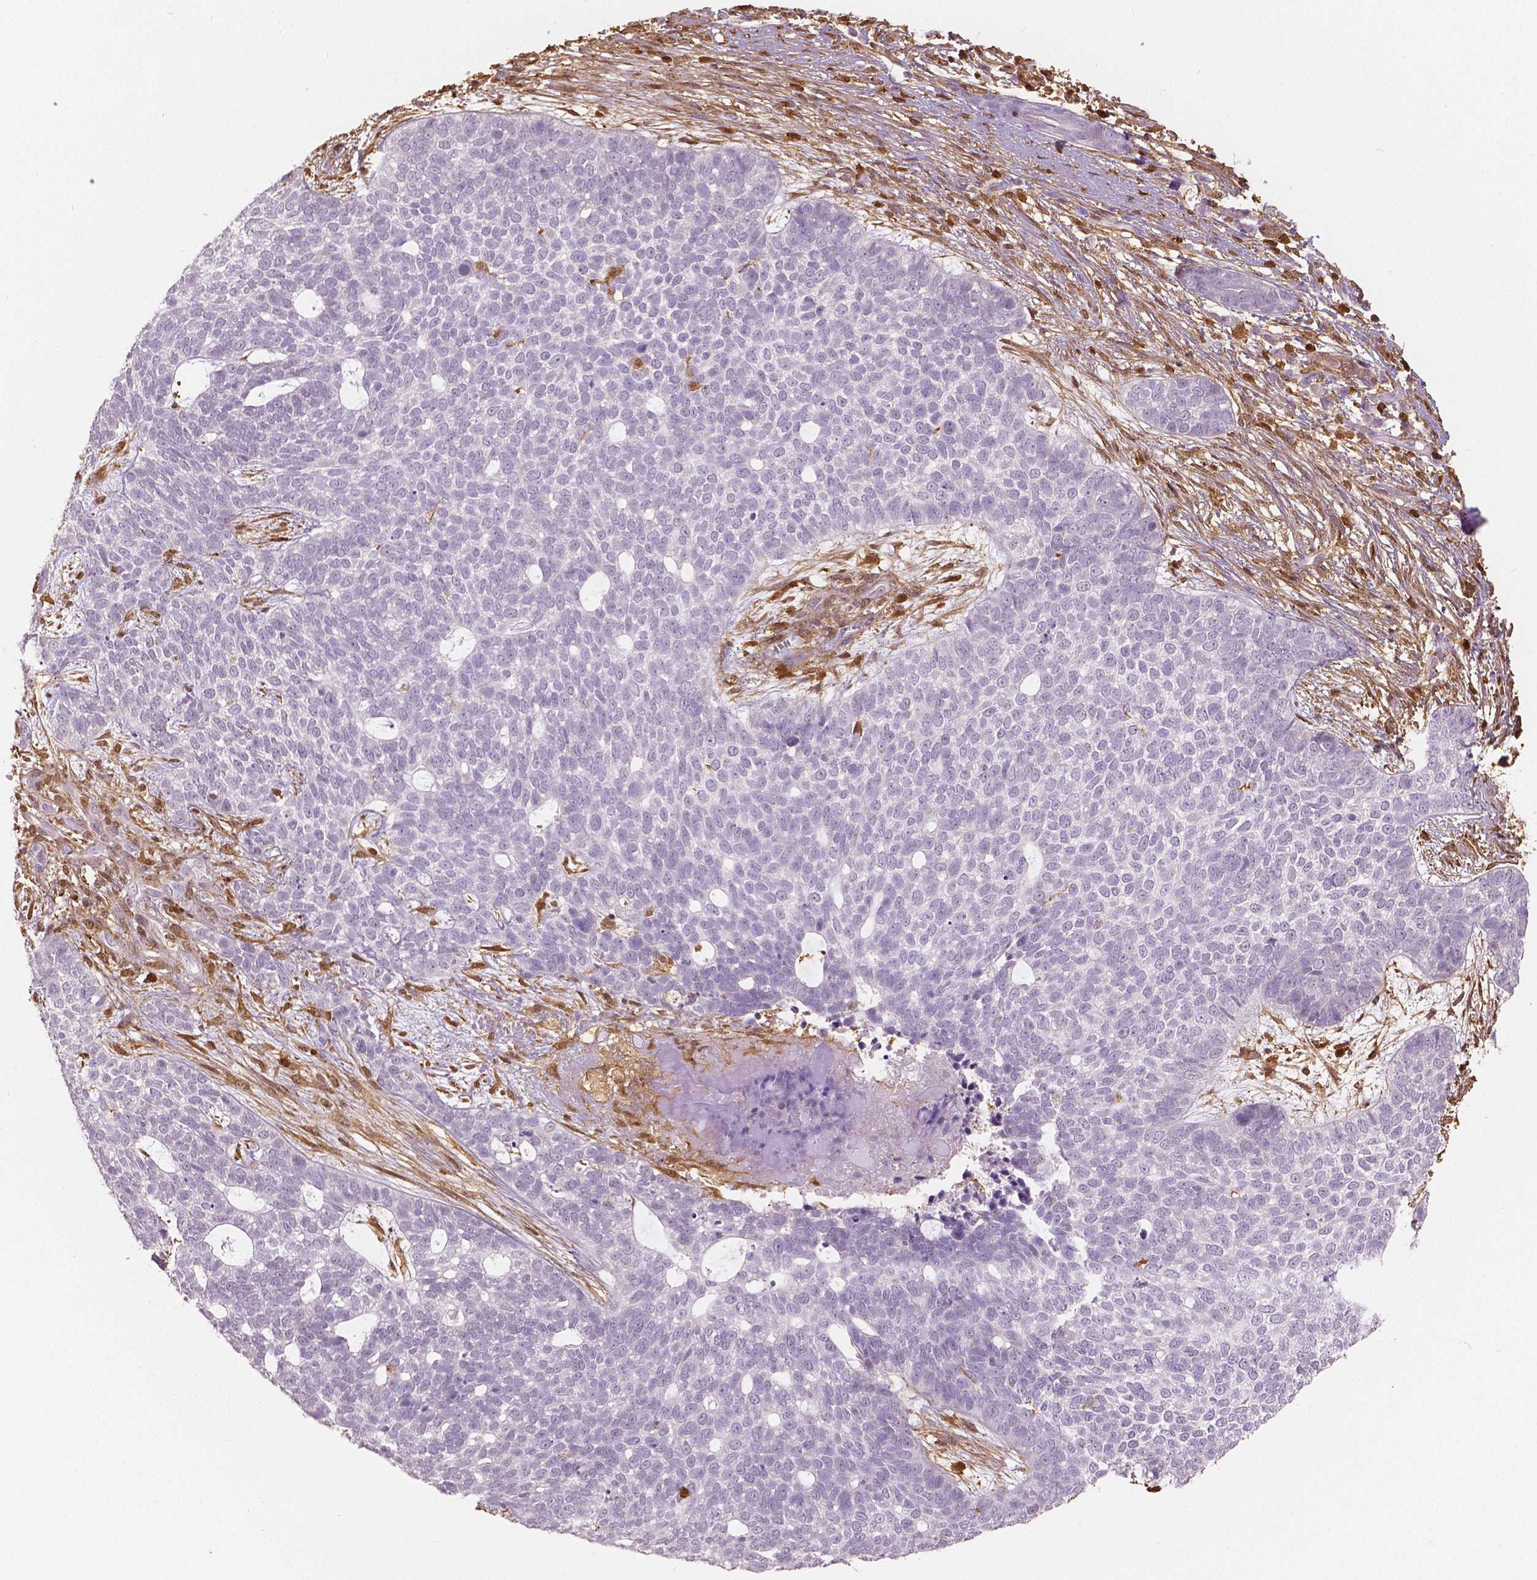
{"staining": {"intensity": "negative", "quantity": "none", "location": "none"}, "tissue": "skin cancer", "cell_type": "Tumor cells", "image_type": "cancer", "snomed": [{"axis": "morphology", "description": "Basal cell carcinoma"}, {"axis": "topography", "description": "Skin"}], "caption": "Immunohistochemistry (IHC) image of basal cell carcinoma (skin) stained for a protein (brown), which shows no expression in tumor cells. Nuclei are stained in blue.", "gene": "S100A4", "patient": {"sex": "female", "age": 69}}